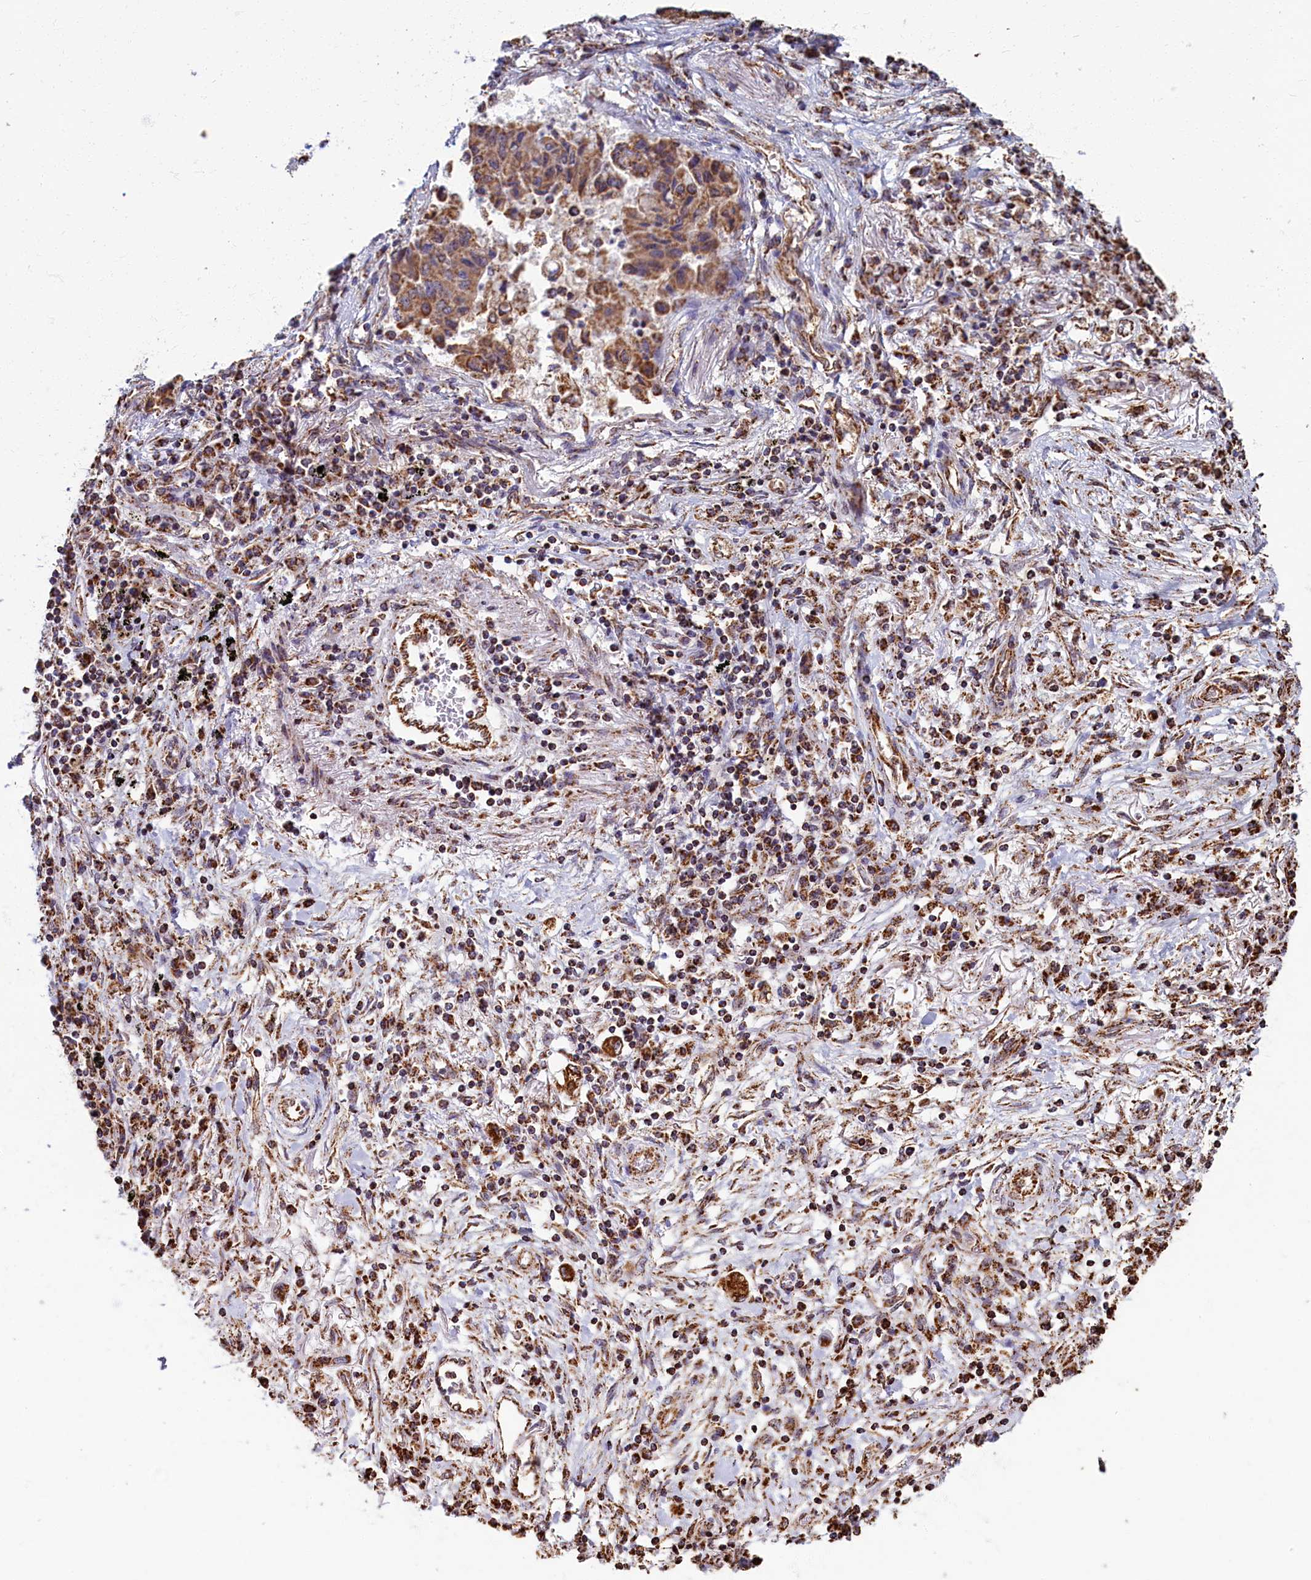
{"staining": {"intensity": "moderate", "quantity": ">75%", "location": "cytoplasmic/membranous"}, "tissue": "lung cancer", "cell_type": "Tumor cells", "image_type": "cancer", "snomed": [{"axis": "morphology", "description": "Squamous cell carcinoma, NOS"}, {"axis": "topography", "description": "Lung"}], "caption": "Protein analysis of squamous cell carcinoma (lung) tissue displays moderate cytoplasmic/membranous staining in about >75% of tumor cells.", "gene": "SPR", "patient": {"sex": "male", "age": 74}}